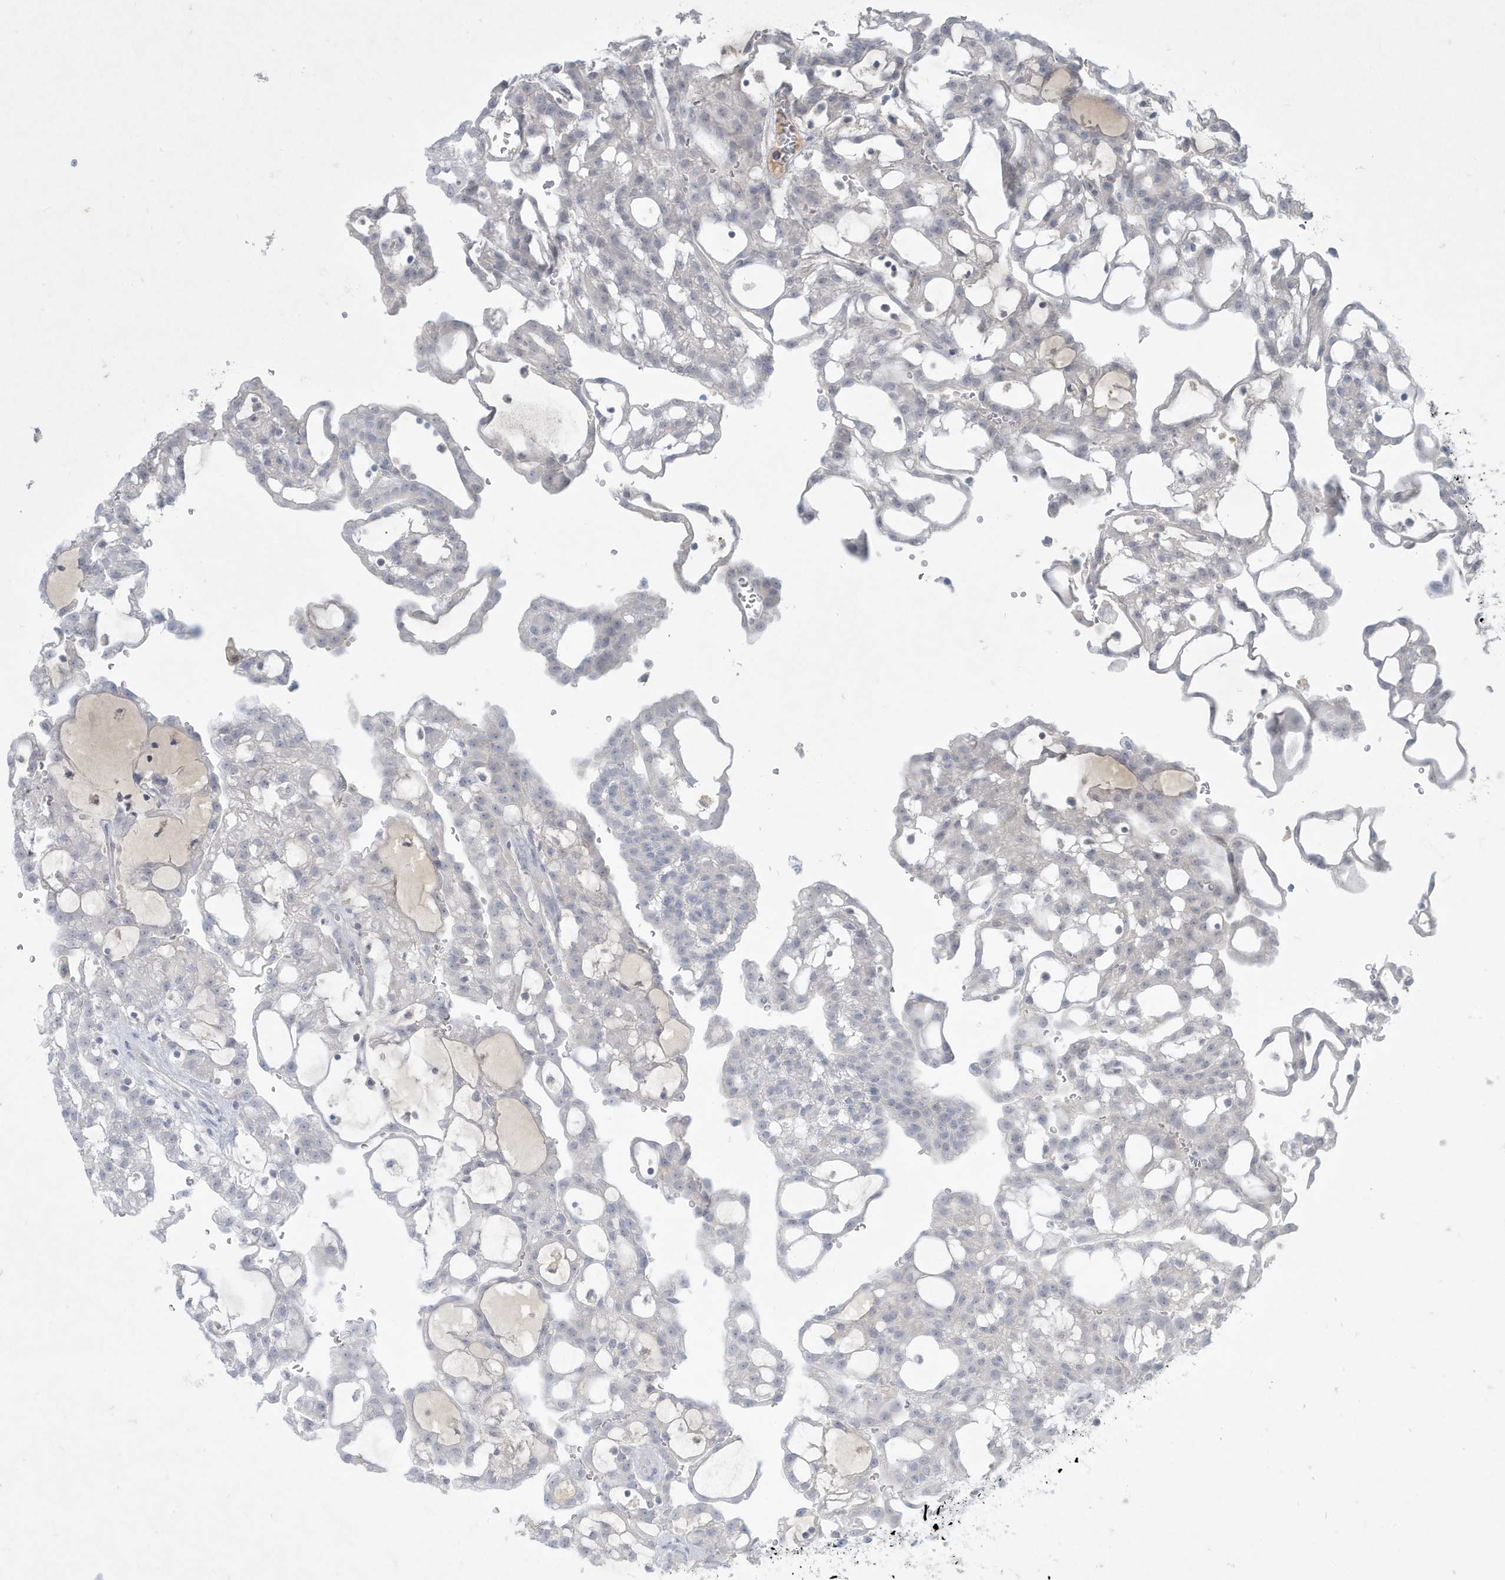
{"staining": {"intensity": "negative", "quantity": "none", "location": "none"}, "tissue": "renal cancer", "cell_type": "Tumor cells", "image_type": "cancer", "snomed": [{"axis": "morphology", "description": "Adenocarcinoma, NOS"}, {"axis": "topography", "description": "Kidney"}], "caption": "An image of renal adenocarcinoma stained for a protein demonstrates no brown staining in tumor cells.", "gene": "CCDC24", "patient": {"sex": "male", "age": 63}}